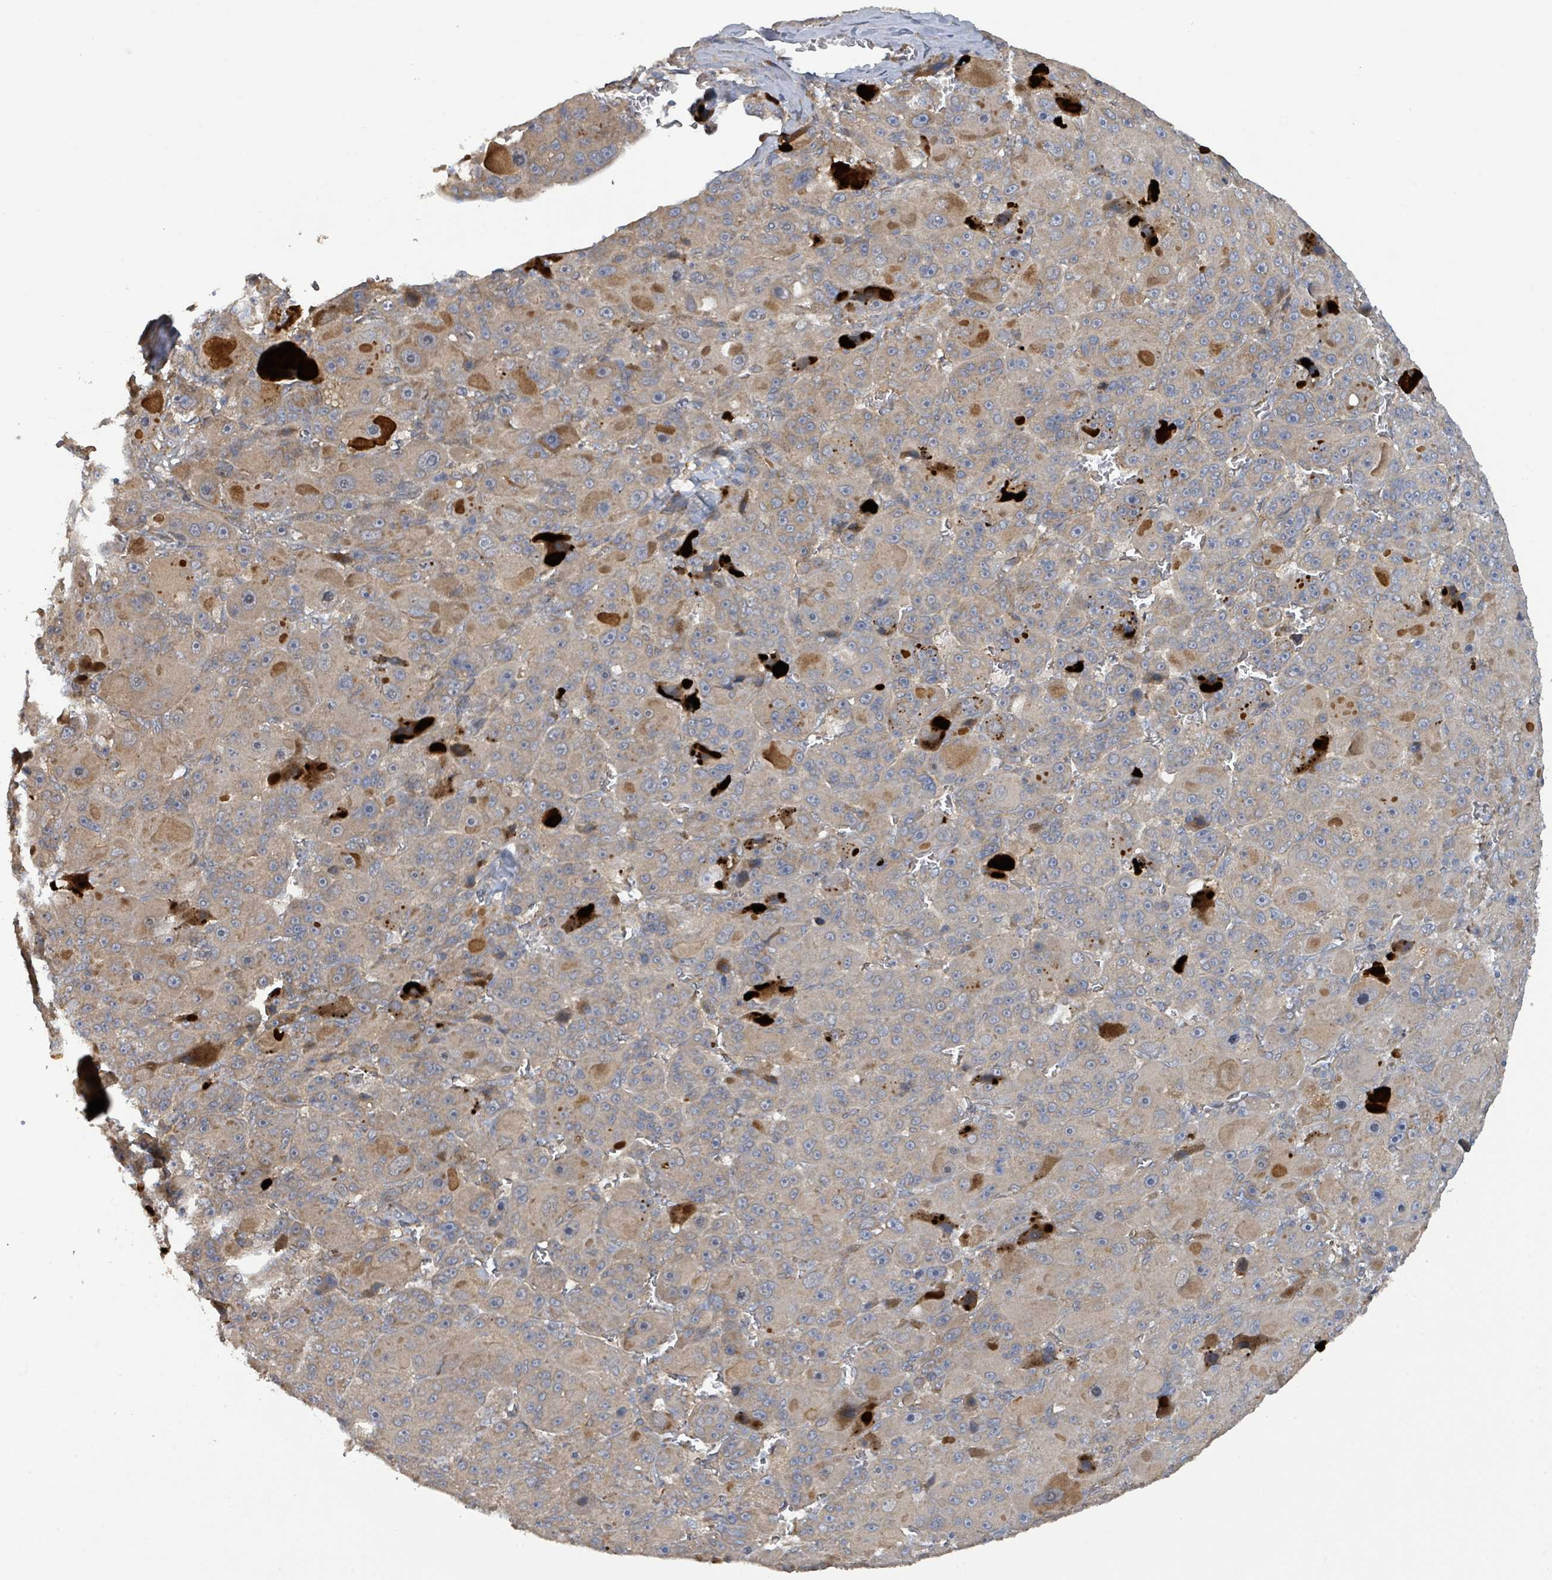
{"staining": {"intensity": "moderate", "quantity": "<25%", "location": "cytoplasmic/membranous"}, "tissue": "liver cancer", "cell_type": "Tumor cells", "image_type": "cancer", "snomed": [{"axis": "morphology", "description": "Carcinoma, Hepatocellular, NOS"}, {"axis": "topography", "description": "Liver"}], "caption": "Hepatocellular carcinoma (liver) was stained to show a protein in brown. There is low levels of moderate cytoplasmic/membranous expression in about <25% of tumor cells.", "gene": "STARD4", "patient": {"sex": "male", "age": 76}}